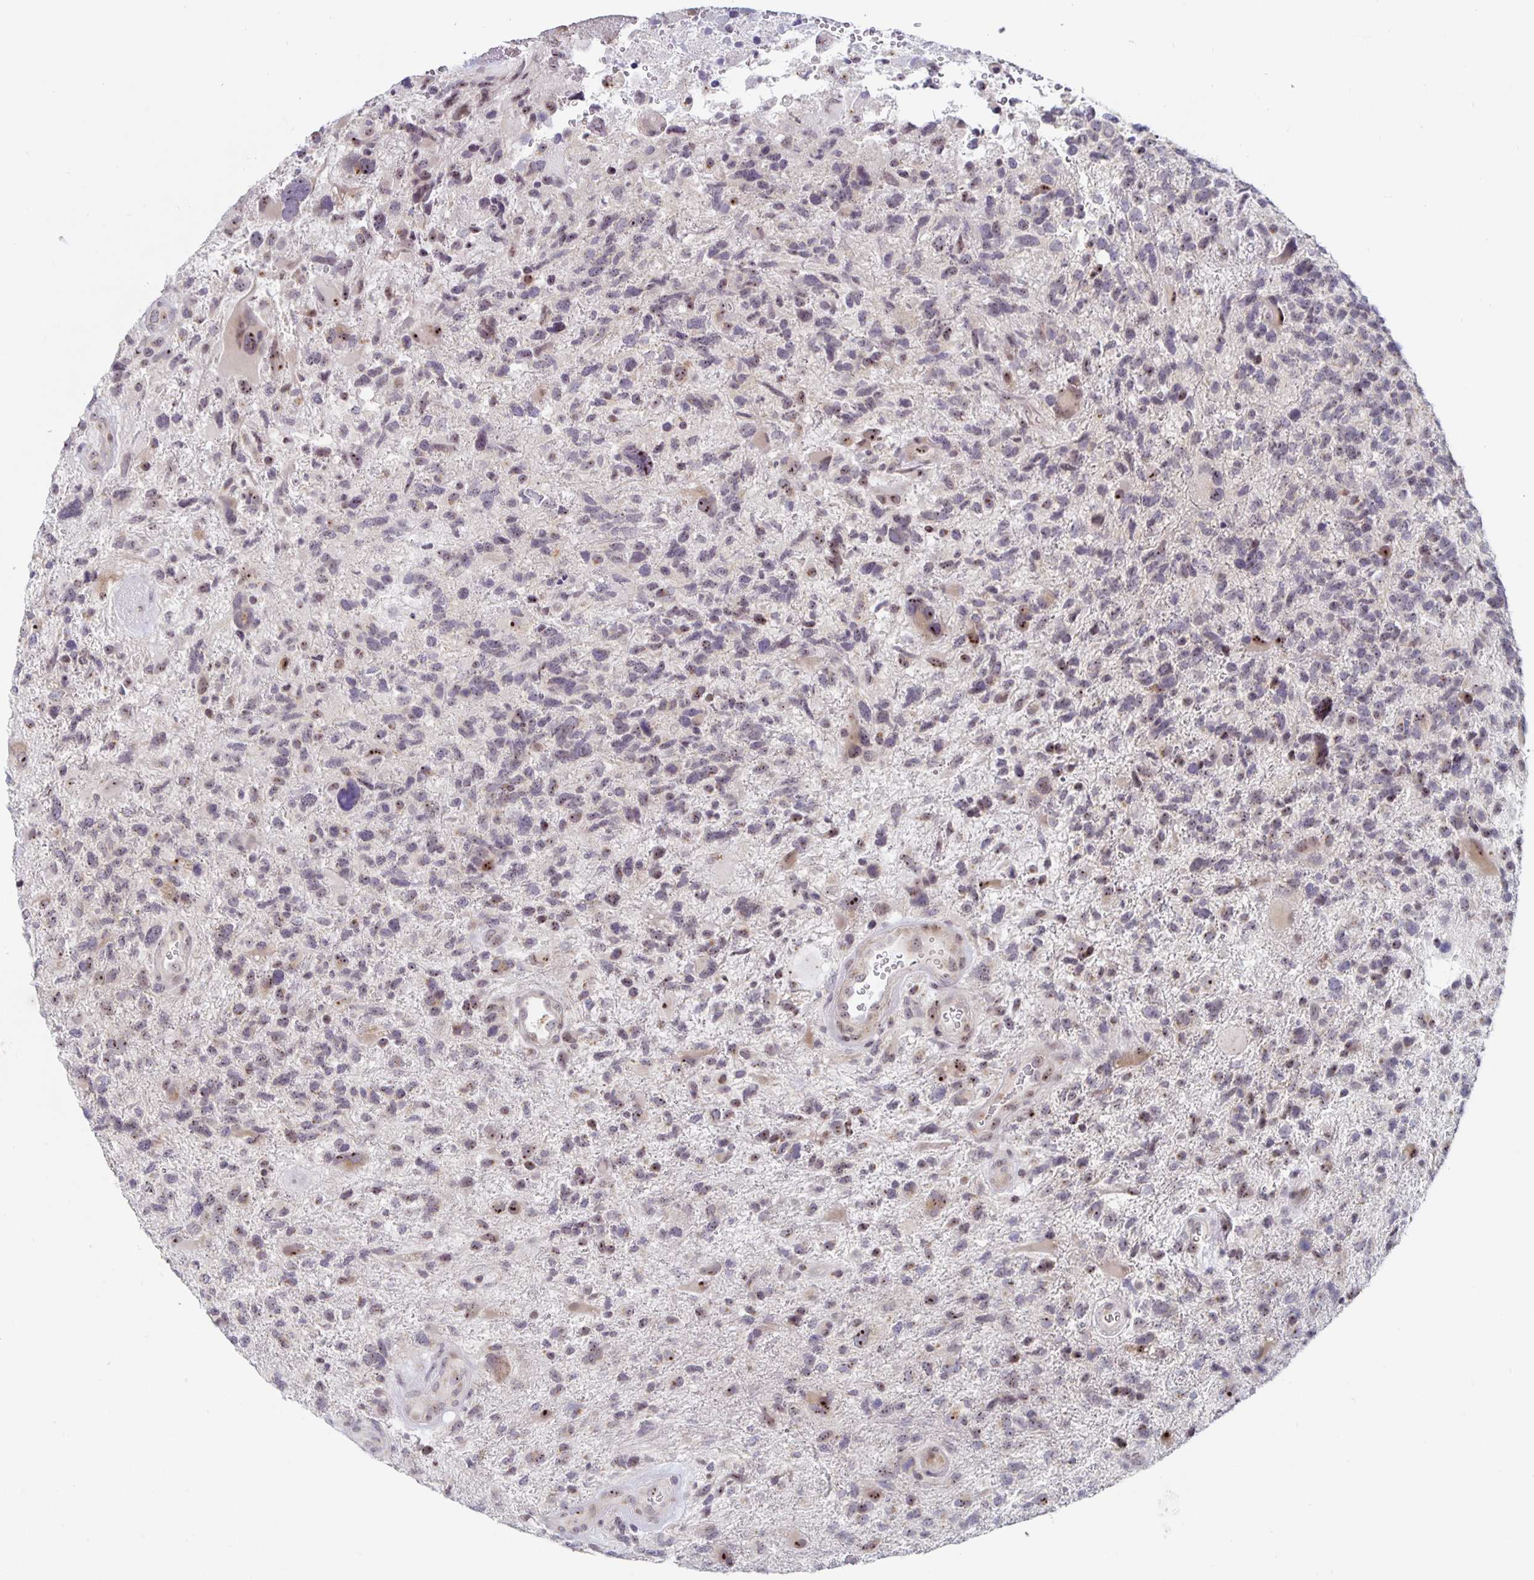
{"staining": {"intensity": "weak", "quantity": "25%-75%", "location": "nuclear"}, "tissue": "glioma", "cell_type": "Tumor cells", "image_type": "cancer", "snomed": [{"axis": "morphology", "description": "Glioma, malignant, High grade"}, {"axis": "topography", "description": "Brain"}], "caption": "This is a histology image of immunohistochemistry (IHC) staining of malignant high-grade glioma, which shows weak expression in the nuclear of tumor cells.", "gene": "NUP85", "patient": {"sex": "female", "age": 71}}